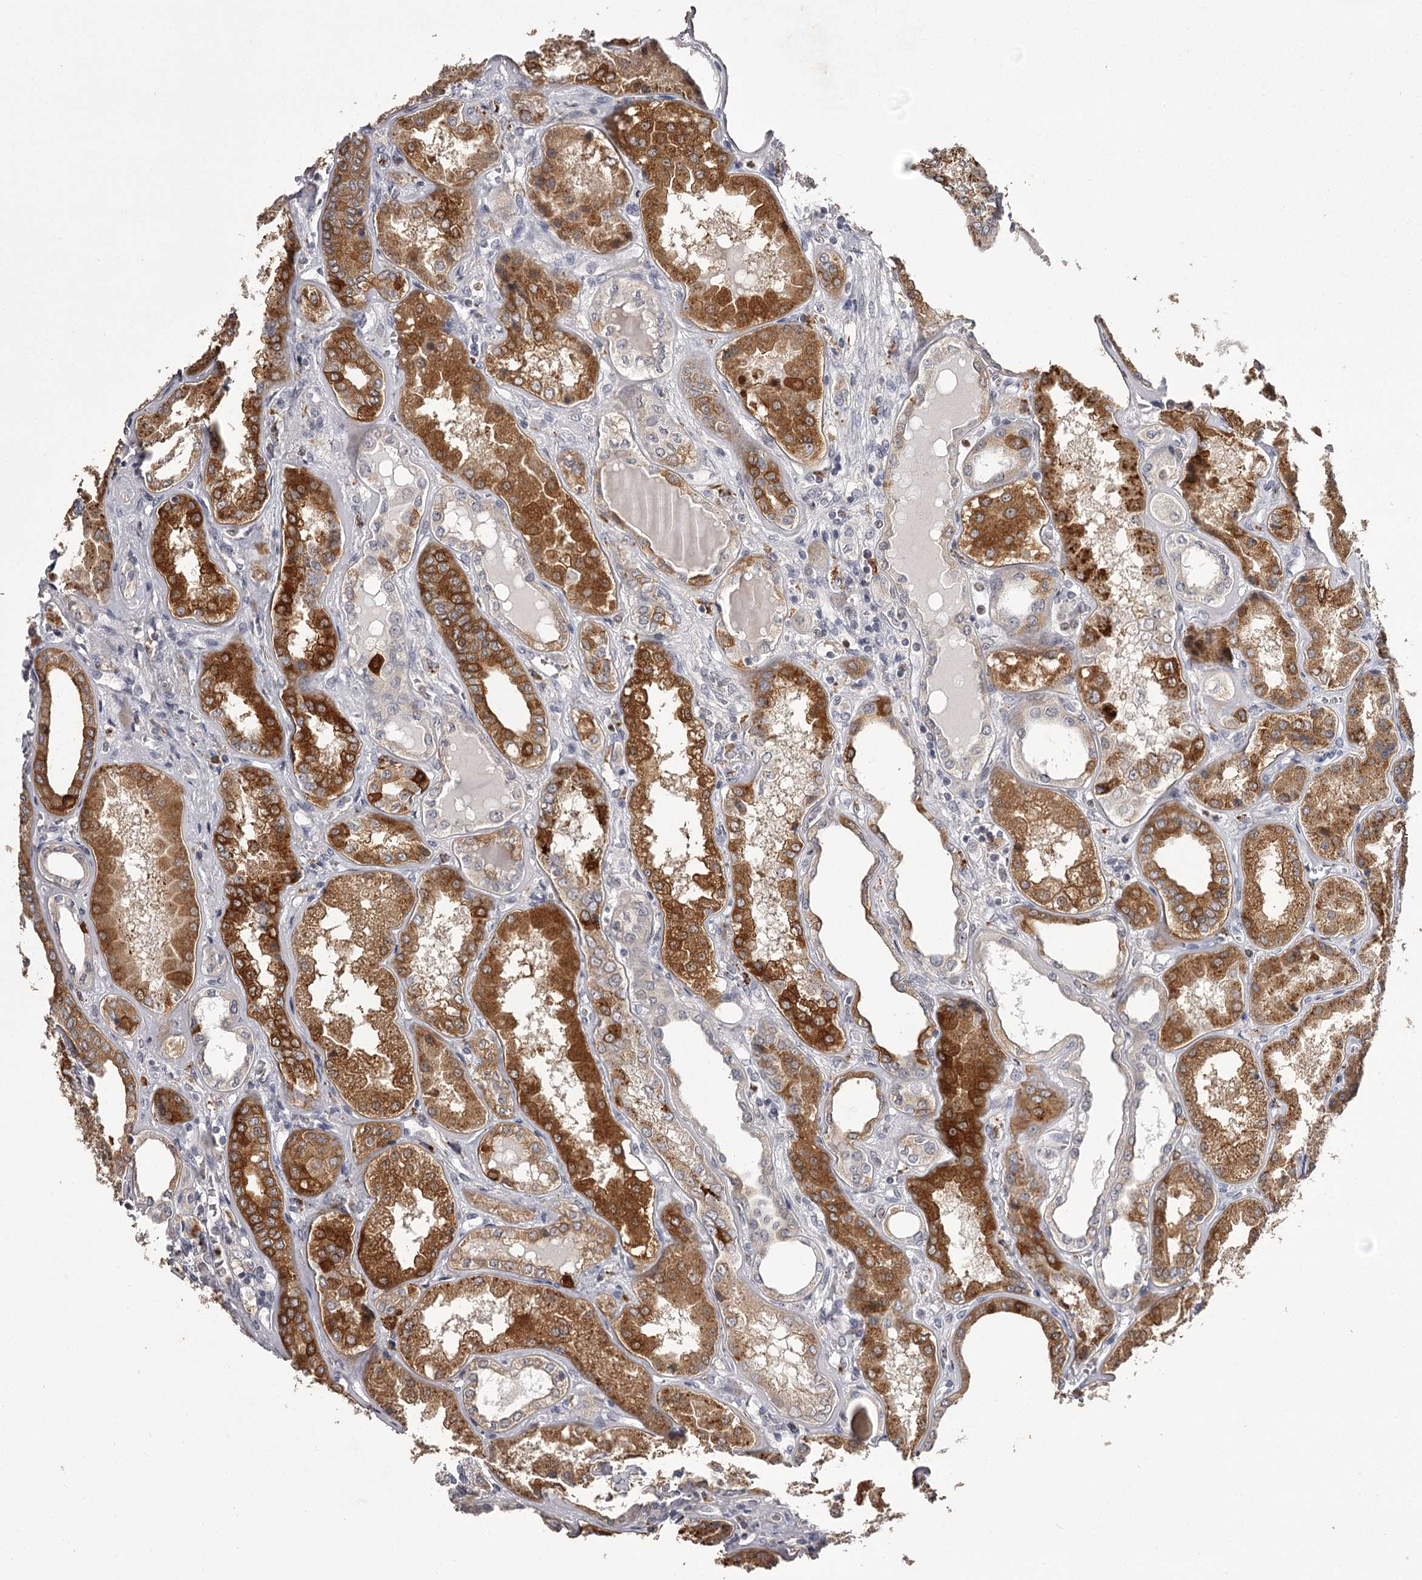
{"staining": {"intensity": "negative", "quantity": "none", "location": "none"}, "tissue": "kidney", "cell_type": "Cells in glomeruli", "image_type": "normal", "snomed": [{"axis": "morphology", "description": "Normal tissue, NOS"}, {"axis": "topography", "description": "Kidney"}], "caption": "Immunohistochemical staining of normal human kidney reveals no significant staining in cells in glomeruli.", "gene": "SLC32A1", "patient": {"sex": "female", "age": 56}}